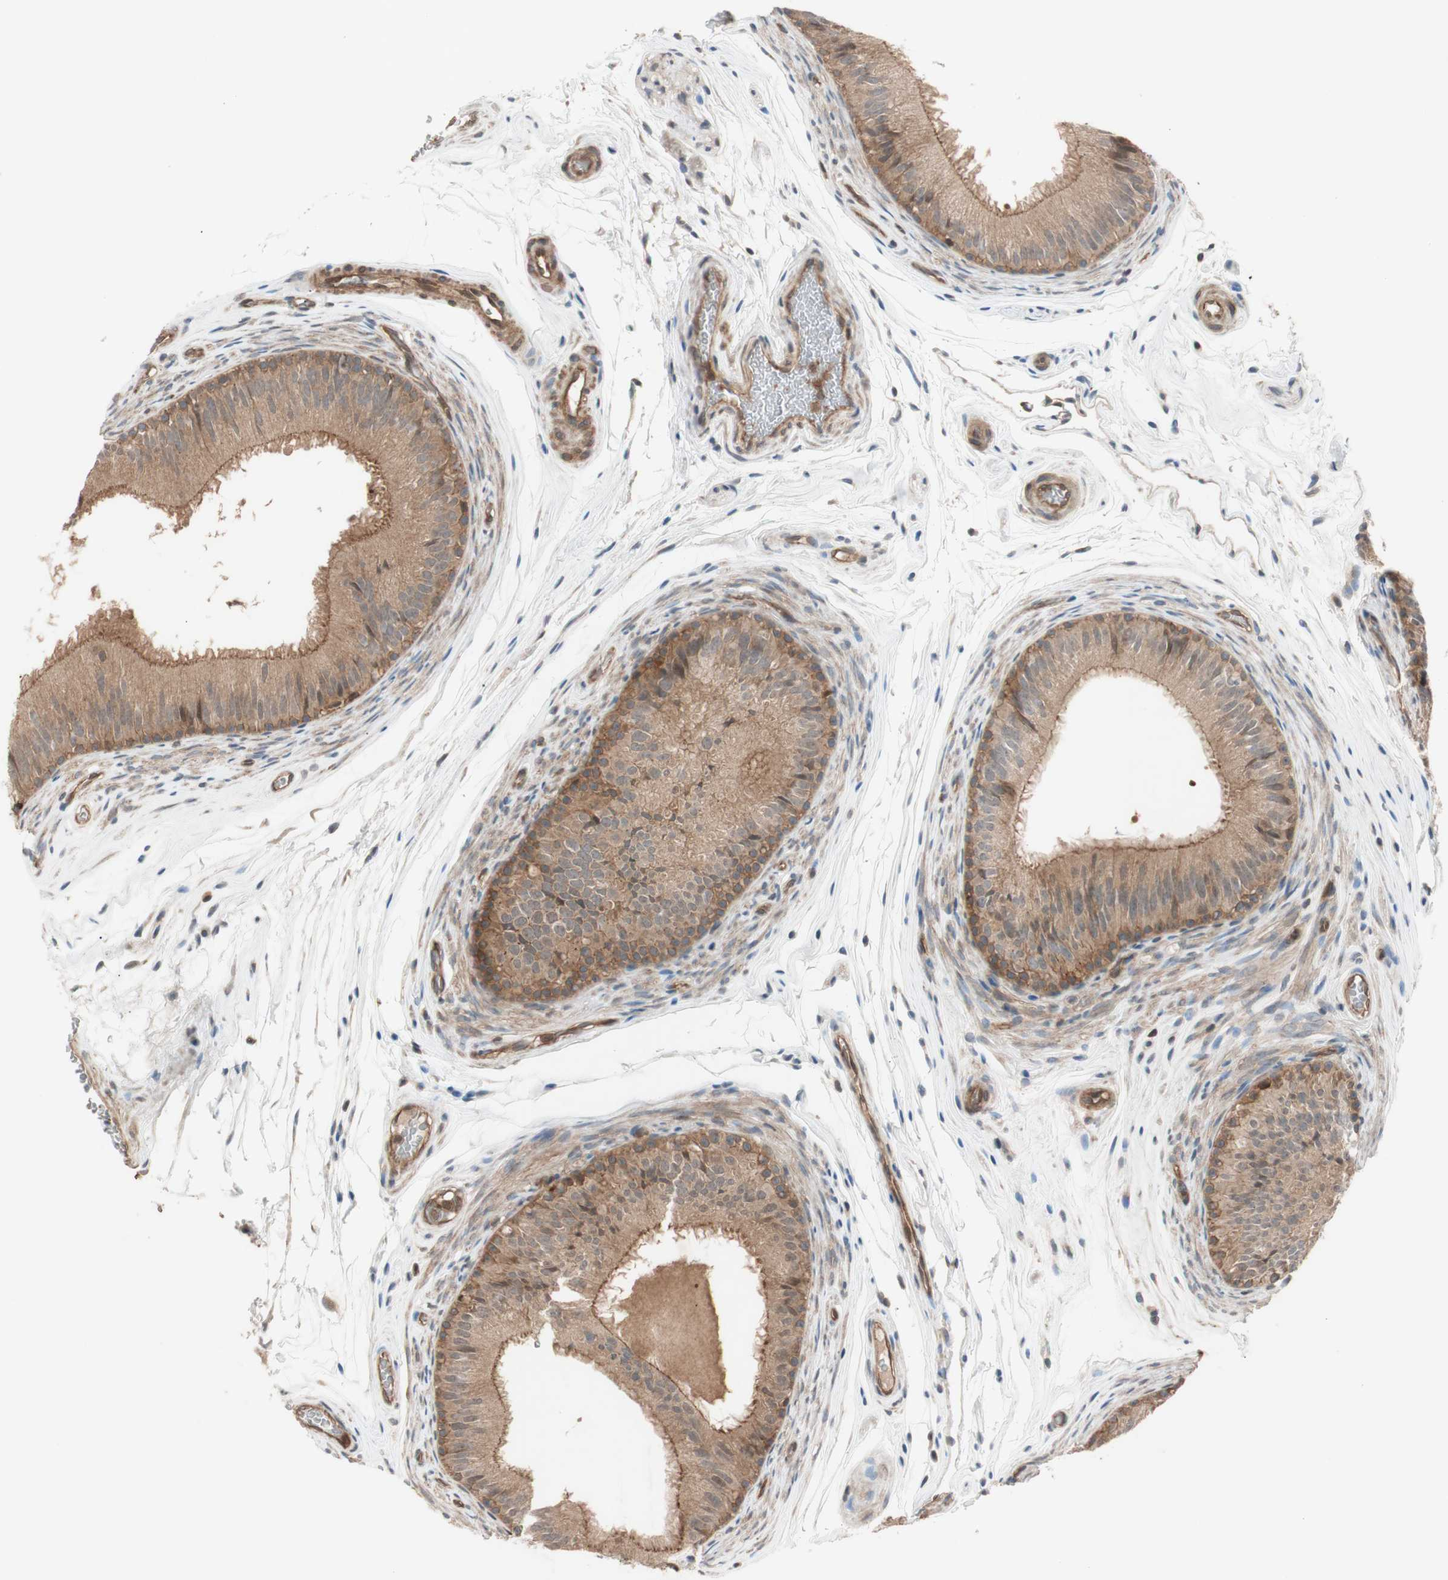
{"staining": {"intensity": "moderate", "quantity": ">75%", "location": "cytoplasmic/membranous"}, "tissue": "epididymis", "cell_type": "Glandular cells", "image_type": "normal", "snomed": [{"axis": "morphology", "description": "Normal tissue, NOS"}, {"axis": "topography", "description": "Epididymis"}], "caption": "The photomicrograph displays a brown stain indicating the presence of a protein in the cytoplasmic/membranous of glandular cells in epididymis.", "gene": "EPHA8", "patient": {"sex": "male", "age": 36}}